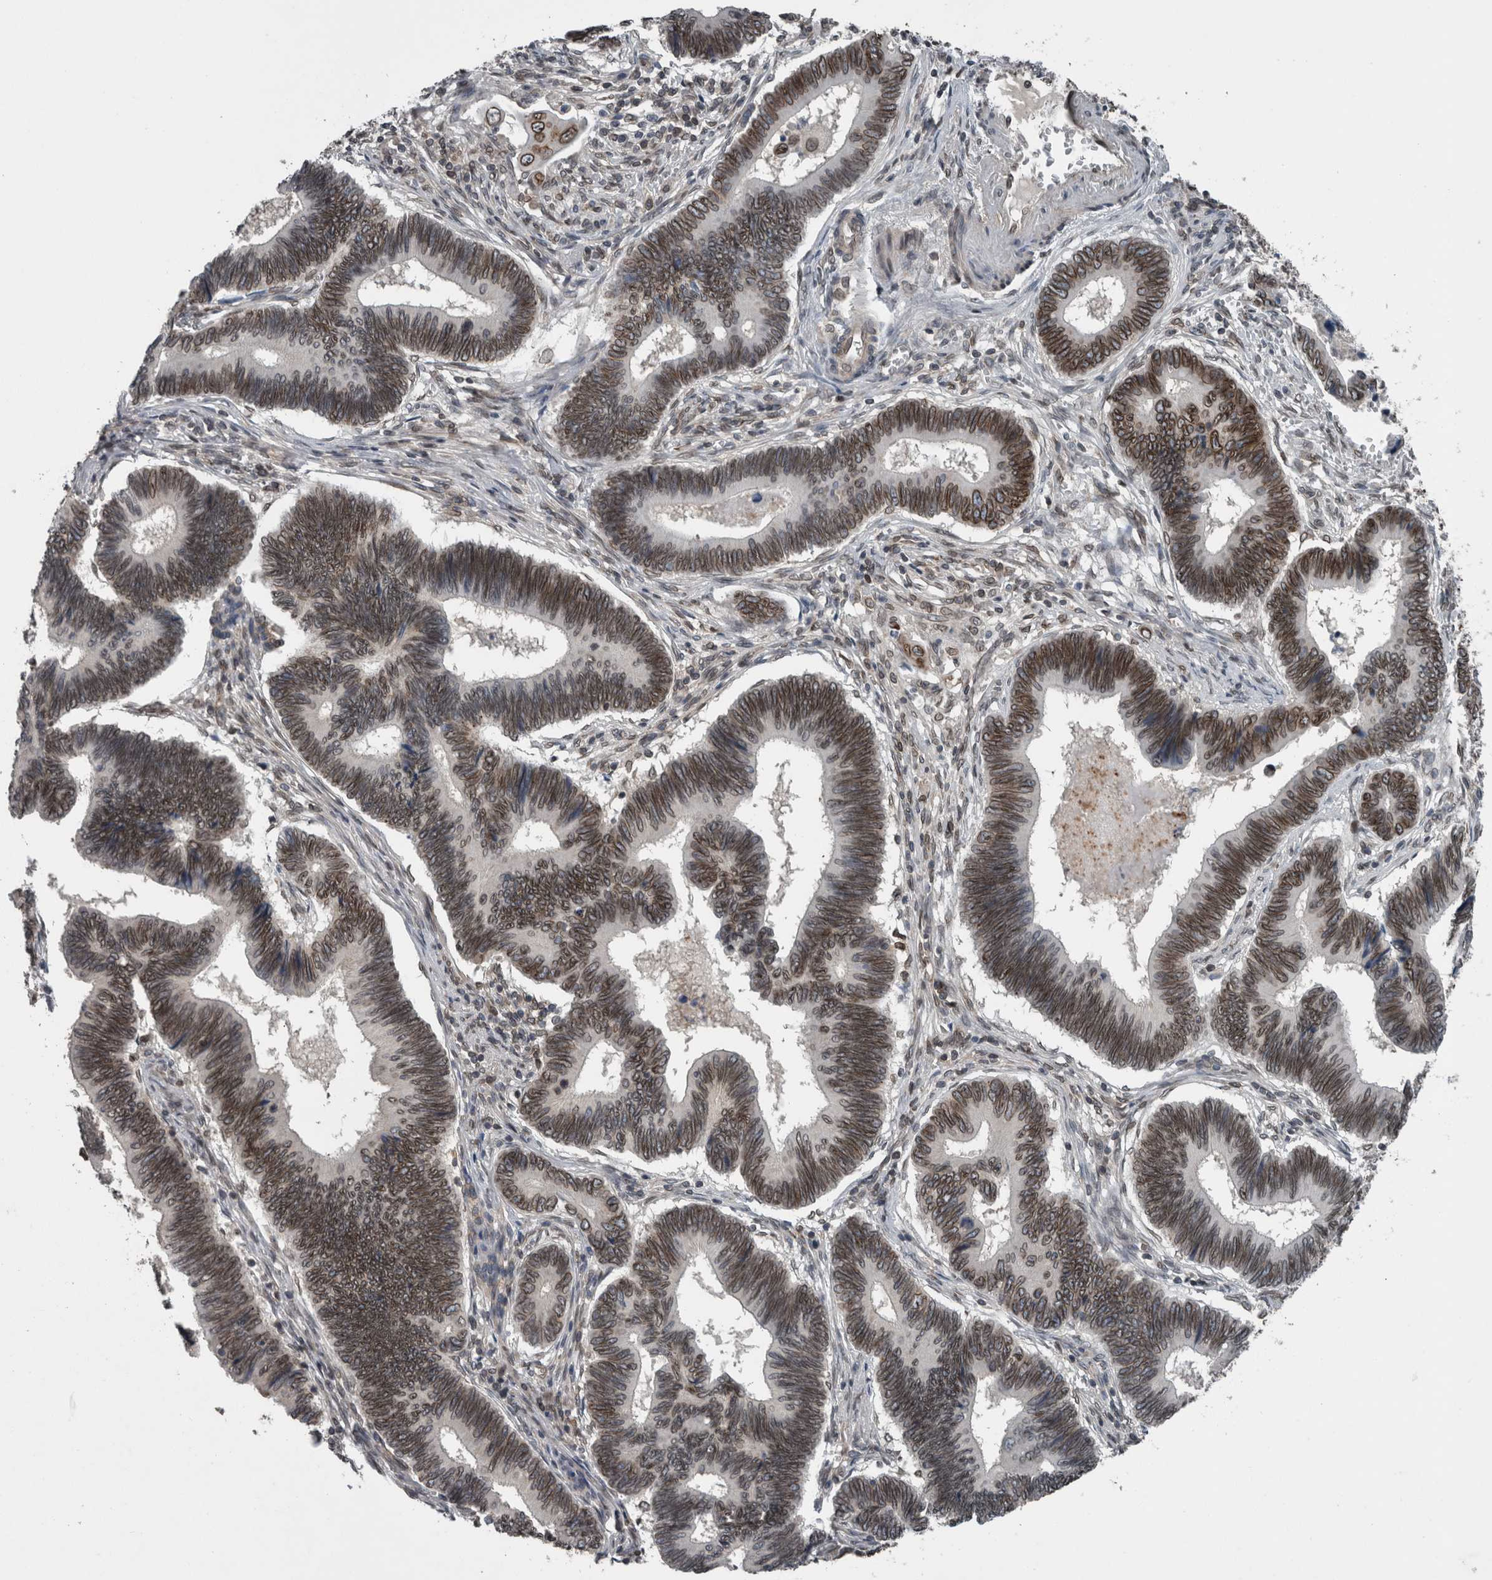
{"staining": {"intensity": "moderate", "quantity": ">75%", "location": "cytoplasmic/membranous,nuclear"}, "tissue": "pancreatic cancer", "cell_type": "Tumor cells", "image_type": "cancer", "snomed": [{"axis": "morphology", "description": "Adenocarcinoma, NOS"}, {"axis": "topography", "description": "Pancreas"}], "caption": "Brown immunohistochemical staining in human pancreatic cancer exhibits moderate cytoplasmic/membranous and nuclear positivity in about >75% of tumor cells. The protein is shown in brown color, while the nuclei are stained blue.", "gene": "RANBP2", "patient": {"sex": "female", "age": 70}}